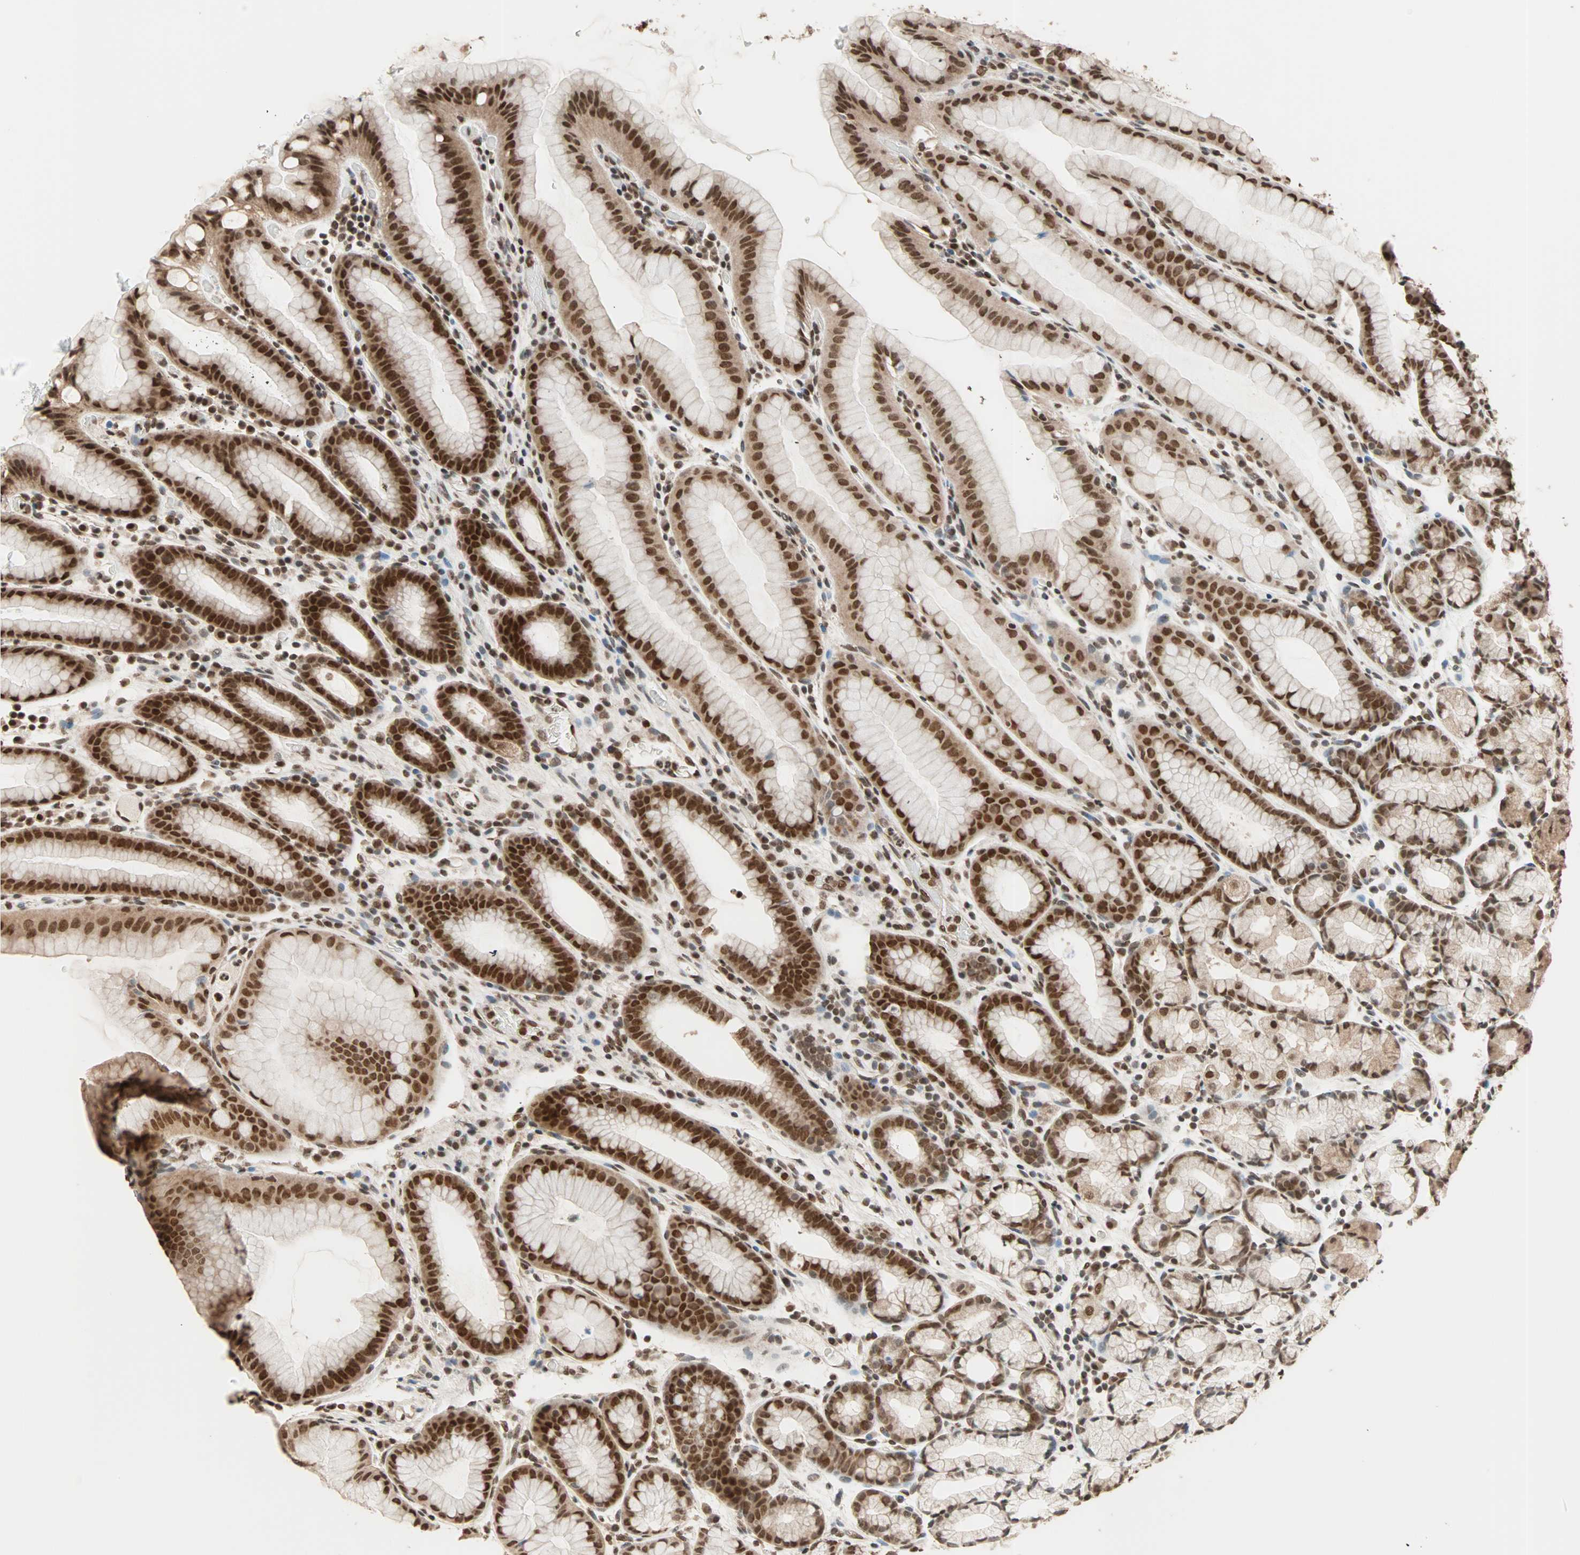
{"staining": {"intensity": "strong", "quantity": ">75%", "location": "nuclear"}, "tissue": "stomach", "cell_type": "Glandular cells", "image_type": "normal", "snomed": [{"axis": "morphology", "description": "Normal tissue, NOS"}, {"axis": "topography", "description": "Stomach, upper"}], "caption": "This photomicrograph reveals IHC staining of normal human stomach, with high strong nuclear positivity in about >75% of glandular cells.", "gene": "DAZAP1", "patient": {"sex": "male", "age": 68}}